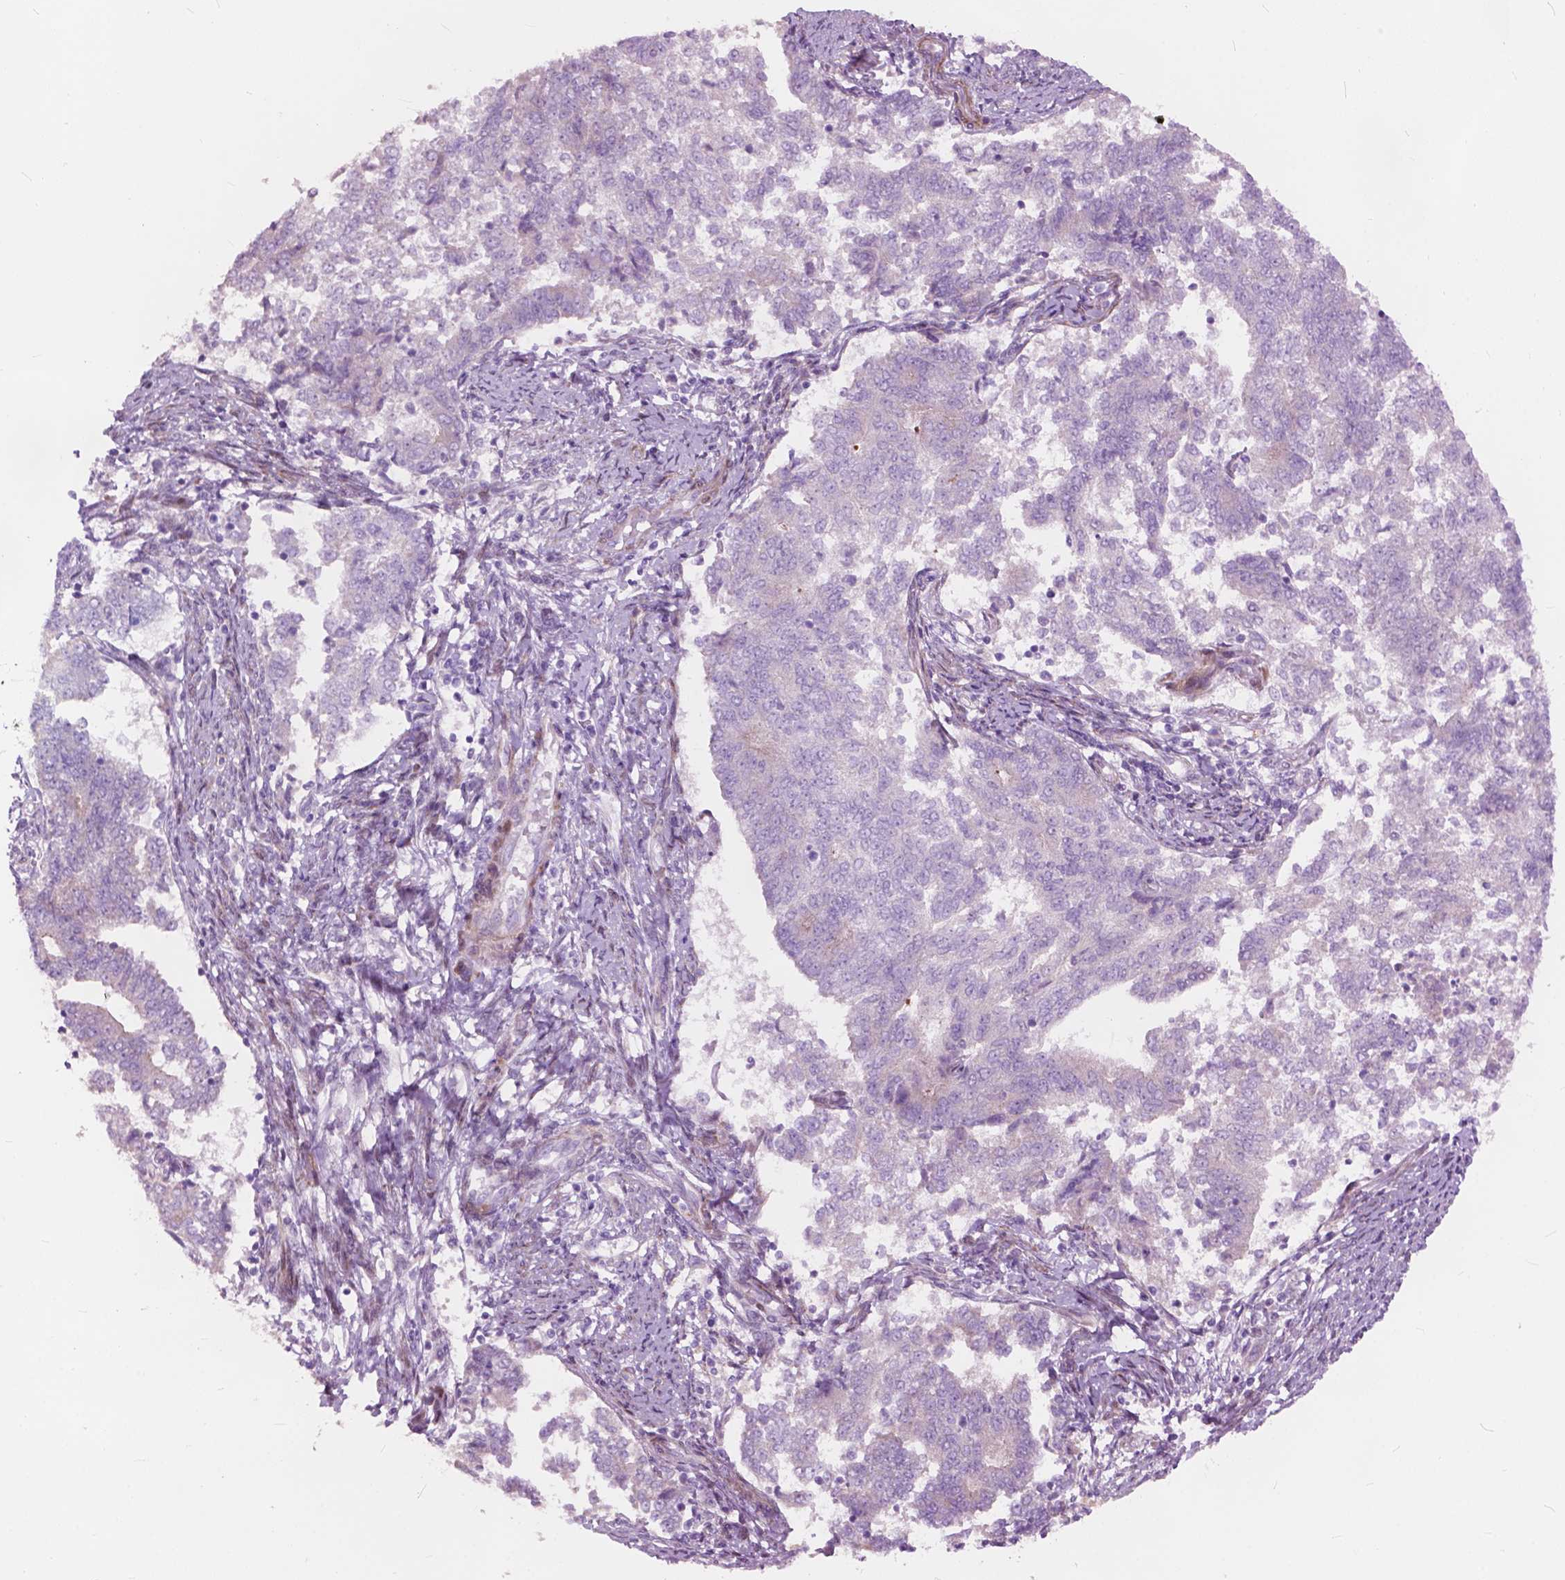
{"staining": {"intensity": "negative", "quantity": "none", "location": "none"}, "tissue": "endometrial cancer", "cell_type": "Tumor cells", "image_type": "cancer", "snomed": [{"axis": "morphology", "description": "Adenocarcinoma, NOS"}, {"axis": "topography", "description": "Endometrium"}], "caption": "A high-resolution image shows immunohistochemistry staining of endometrial cancer (adenocarcinoma), which shows no significant staining in tumor cells. (DAB immunohistochemistry (IHC), high magnification).", "gene": "MORN1", "patient": {"sex": "female", "age": 65}}